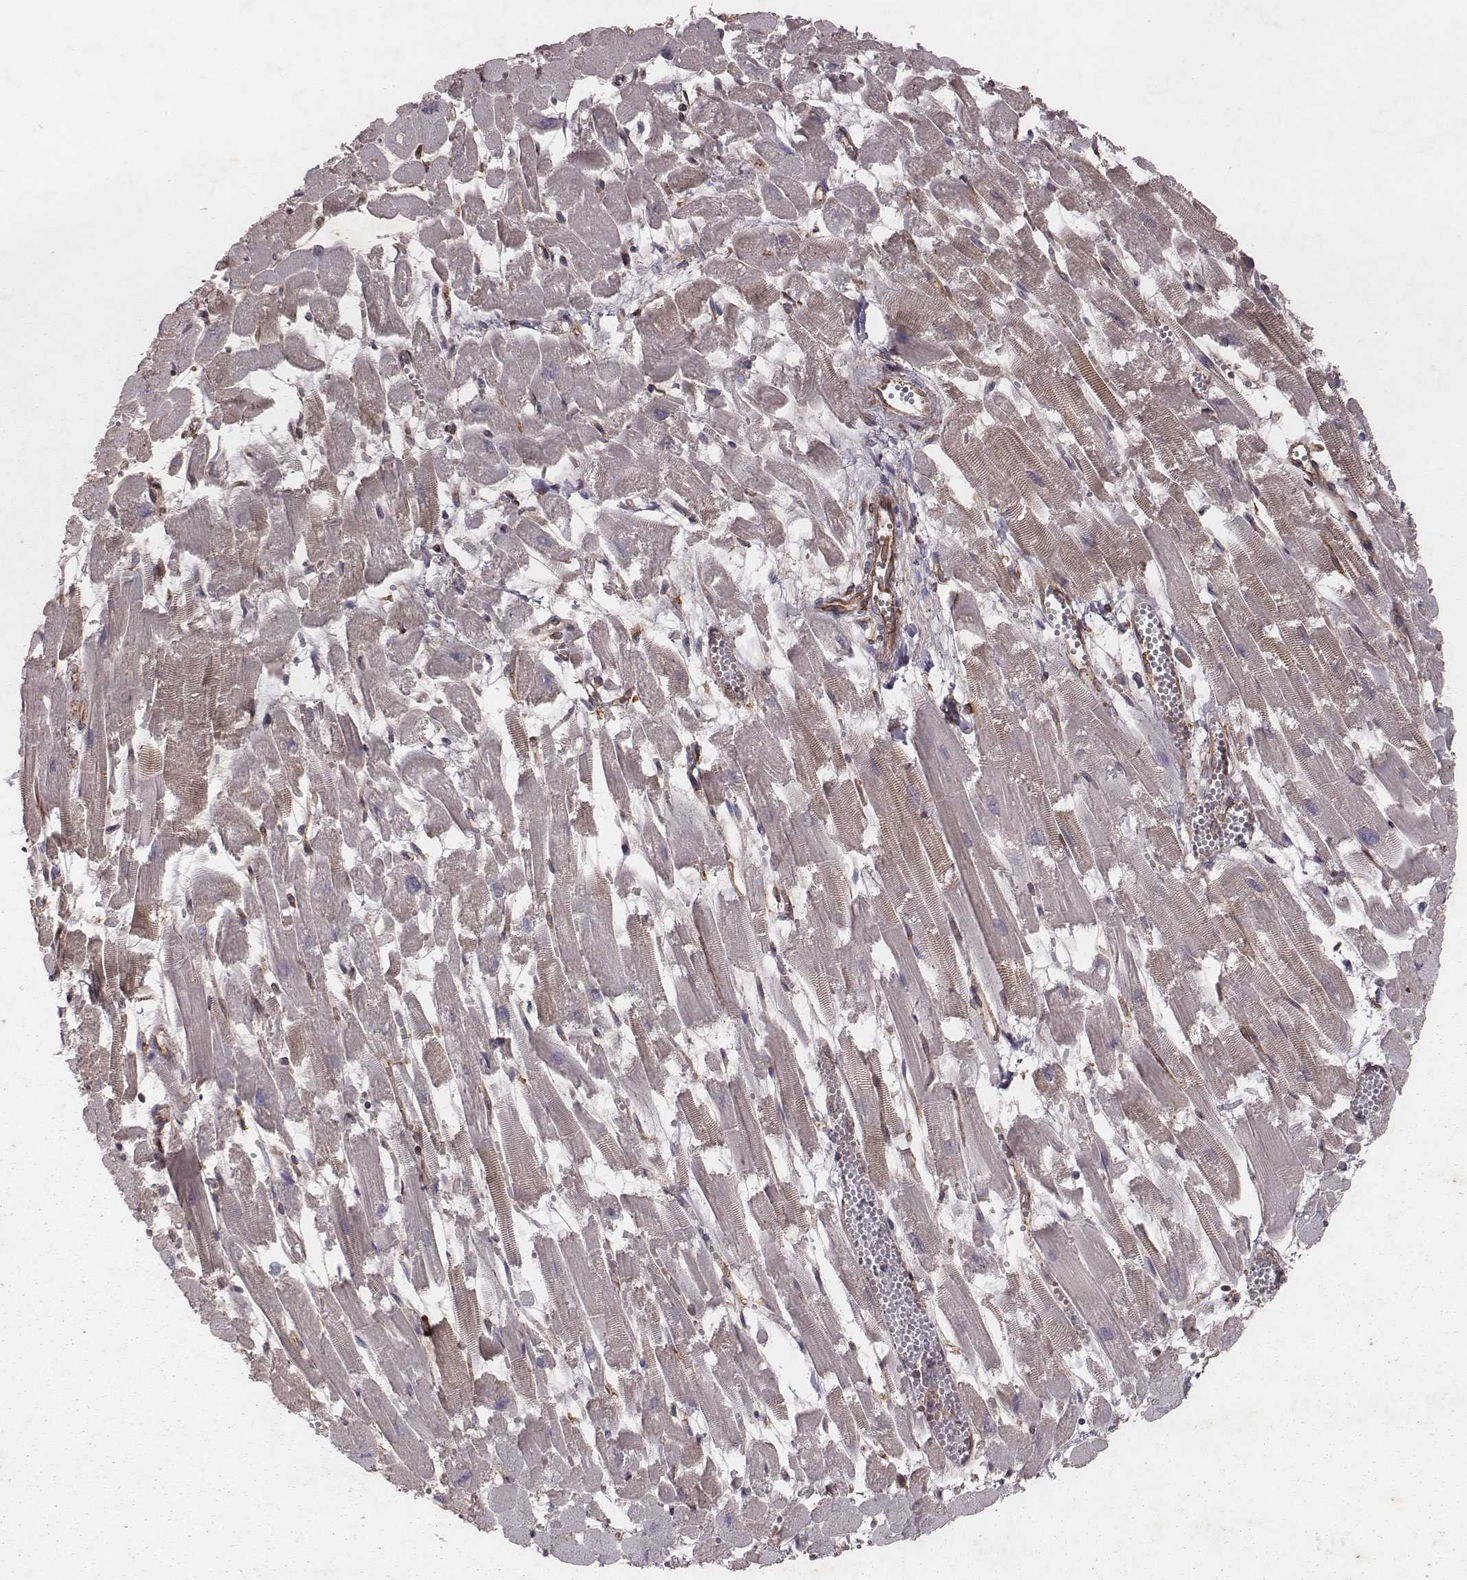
{"staining": {"intensity": "weak", "quantity": "25%-75%", "location": "cytoplasmic/membranous"}, "tissue": "heart muscle", "cell_type": "Cardiomyocytes", "image_type": "normal", "snomed": [{"axis": "morphology", "description": "Normal tissue, NOS"}, {"axis": "topography", "description": "Heart"}], "caption": "Heart muscle was stained to show a protein in brown. There is low levels of weak cytoplasmic/membranous positivity in about 25%-75% of cardiomyocytes. The staining was performed using DAB (3,3'-diaminobenzidine) to visualize the protein expression in brown, while the nuclei were stained in blue with hematoxylin (Magnification: 20x).", "gene": "TXLNA", "patient": {"sex": "female", "age": 52}}